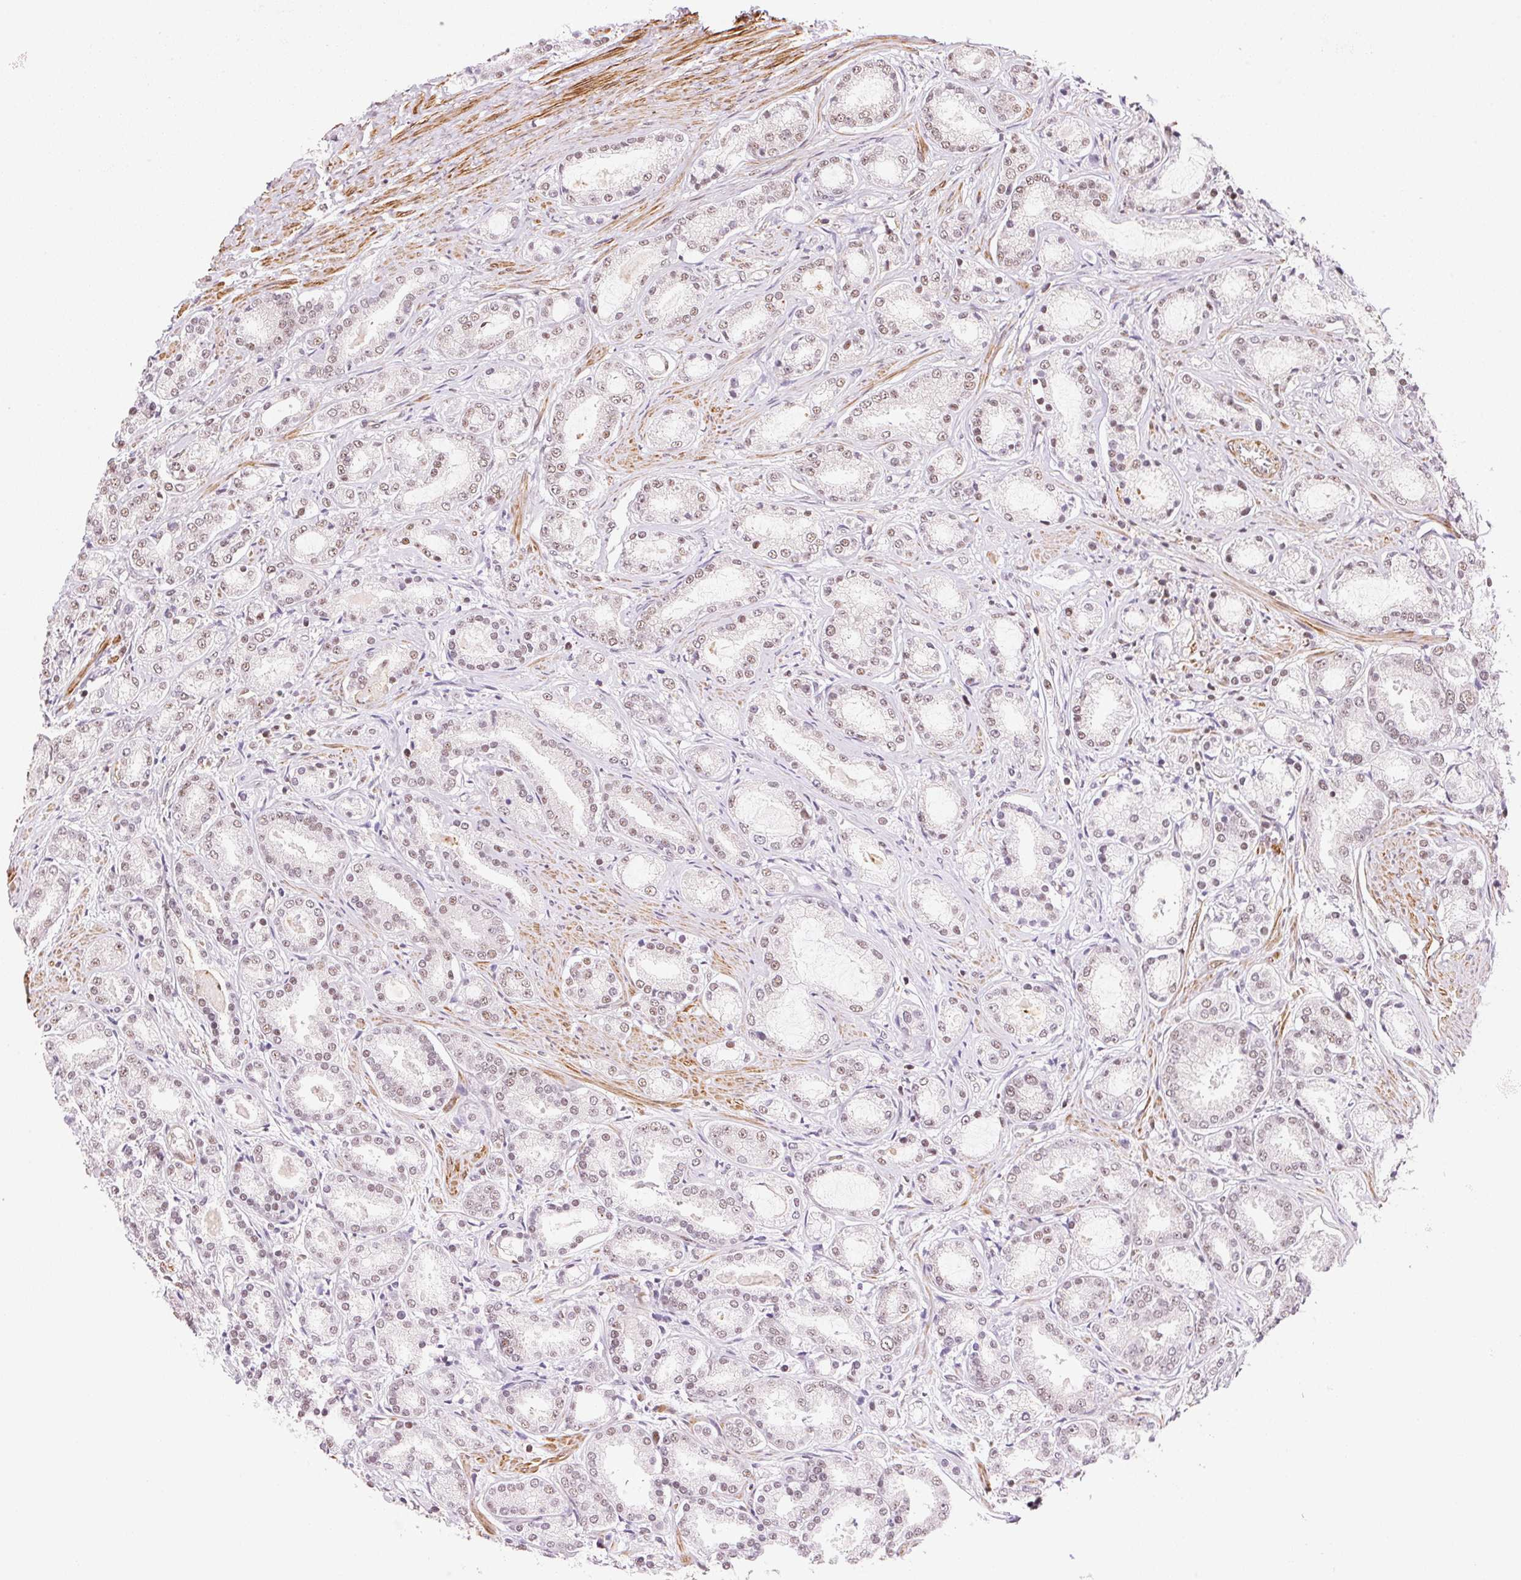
{"staining": {"intensity": "weak", "quantity": "<25%", "location": "nuclear"}, "tissue": "prostate cancer", "cell_type": "Tumor cells", "image_type": "cancer", "snomed": [{"axis": "morphology", "description": "Adenocarcinoma, High grade"}, {"axis": "topography", "description": "Prostate"}], "caption": "DAB immunohistochemical staining of human high-grade adenocarcinoma (prostate) exhibits no significant expression in tumor cells. The staining was performed using DAB to visualize the protein expression in brown, while the nuclei were stained in blue with hematoxylin (Magnification: 20x).", "gene": "HNRNPDL", "patient": {"sex": "male", "age": 63}}